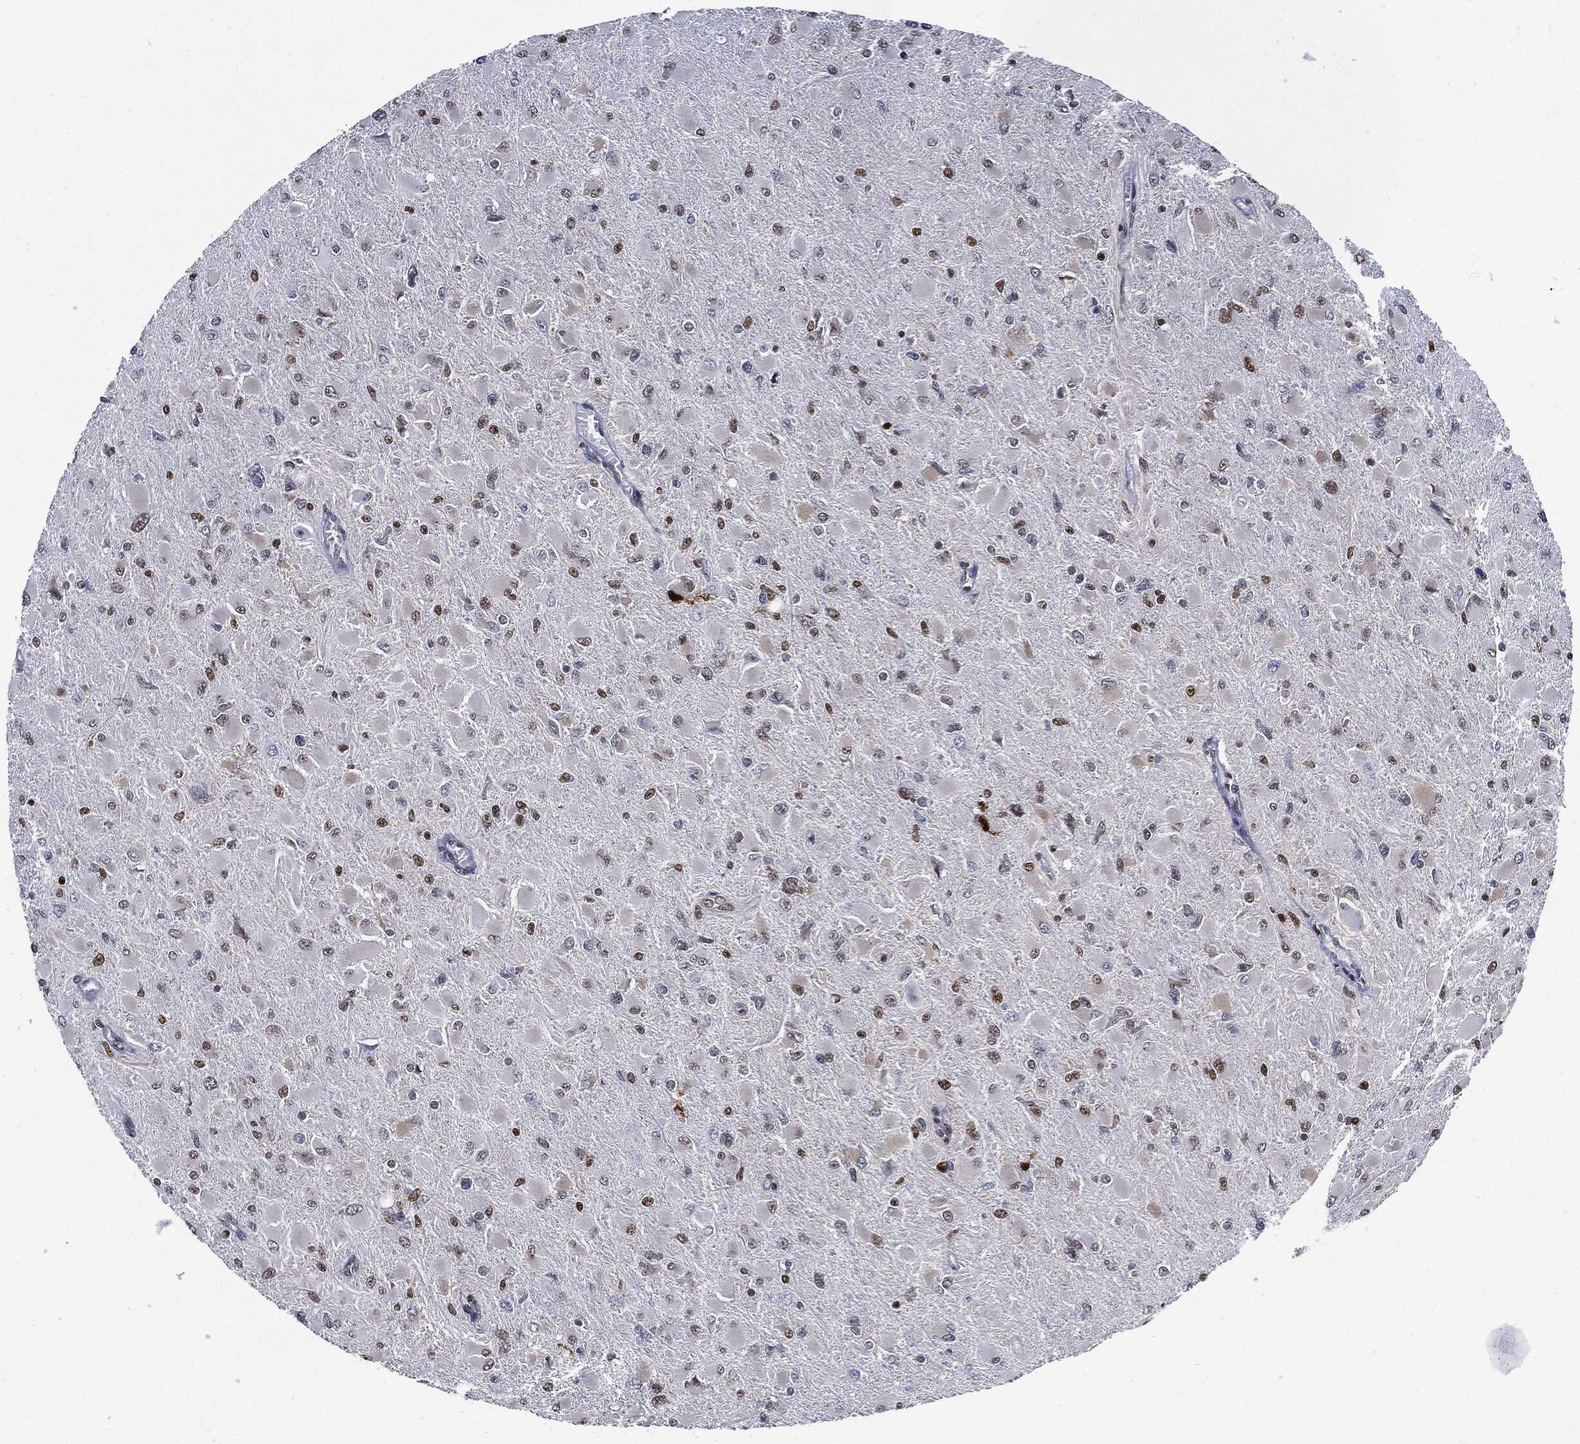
{"staining": {"intensity": "moderate", "quantity": "25%-75%", "location": "nuclear"}, "tissue": "glioma", "cell_type": "Tumor cells", "image_type": "cancer", "snomed": [{"axis": "morphology", "description": "Glioma, malignant, High grade"}, {"axis": "topography", "description": "Cerebral cortex"}], "caption": "High-grade glioma (malignant) was stained to show a protein in brown. There is medium levels of moderate nuclear expression in about 25%-75% of tumor cells. (DAB (3,3'-diaminobenzidine) = brown stain, brightfield microscopy at high magnification).", "gene": "PCNA", "patient": {"sex": "female", "age": 36}}